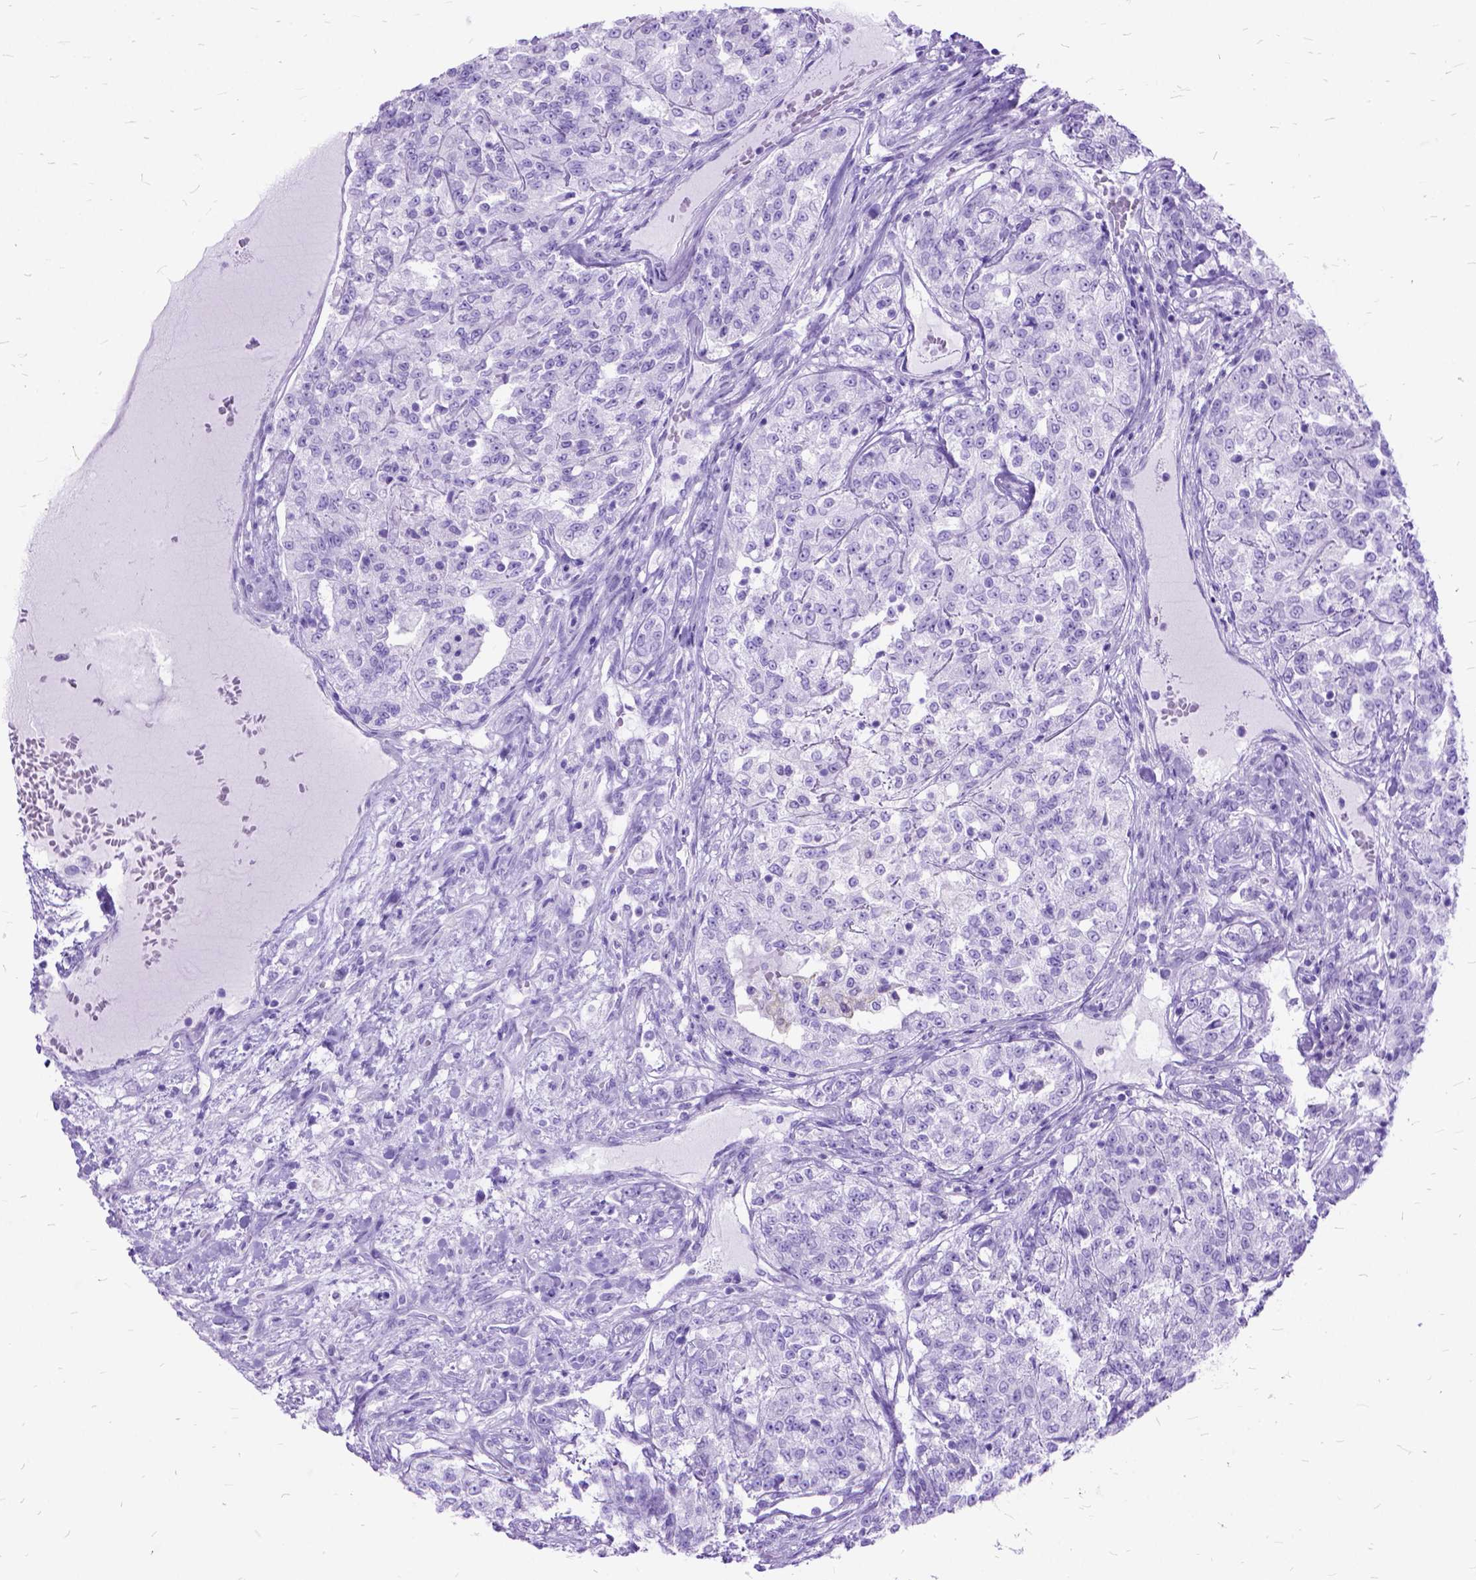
{"staining": {"intensity": "negative", "quantity": "none", "location": "none"}, "tissue": "renal cancer", "cell_type": "Tumor cells", "image_type": "cancer", "snomed": [{"axis": "morphology", "description": "Adenocarcinoma, NOS"}, {"axis": "topography", "description": "Kidney"}], "caption": "The micrograph shows no staining of tumor cells in renal cancer (adenocarcinoma).", "gene": "DNAH2", "patient": {"sex": "female", "age": 63}}